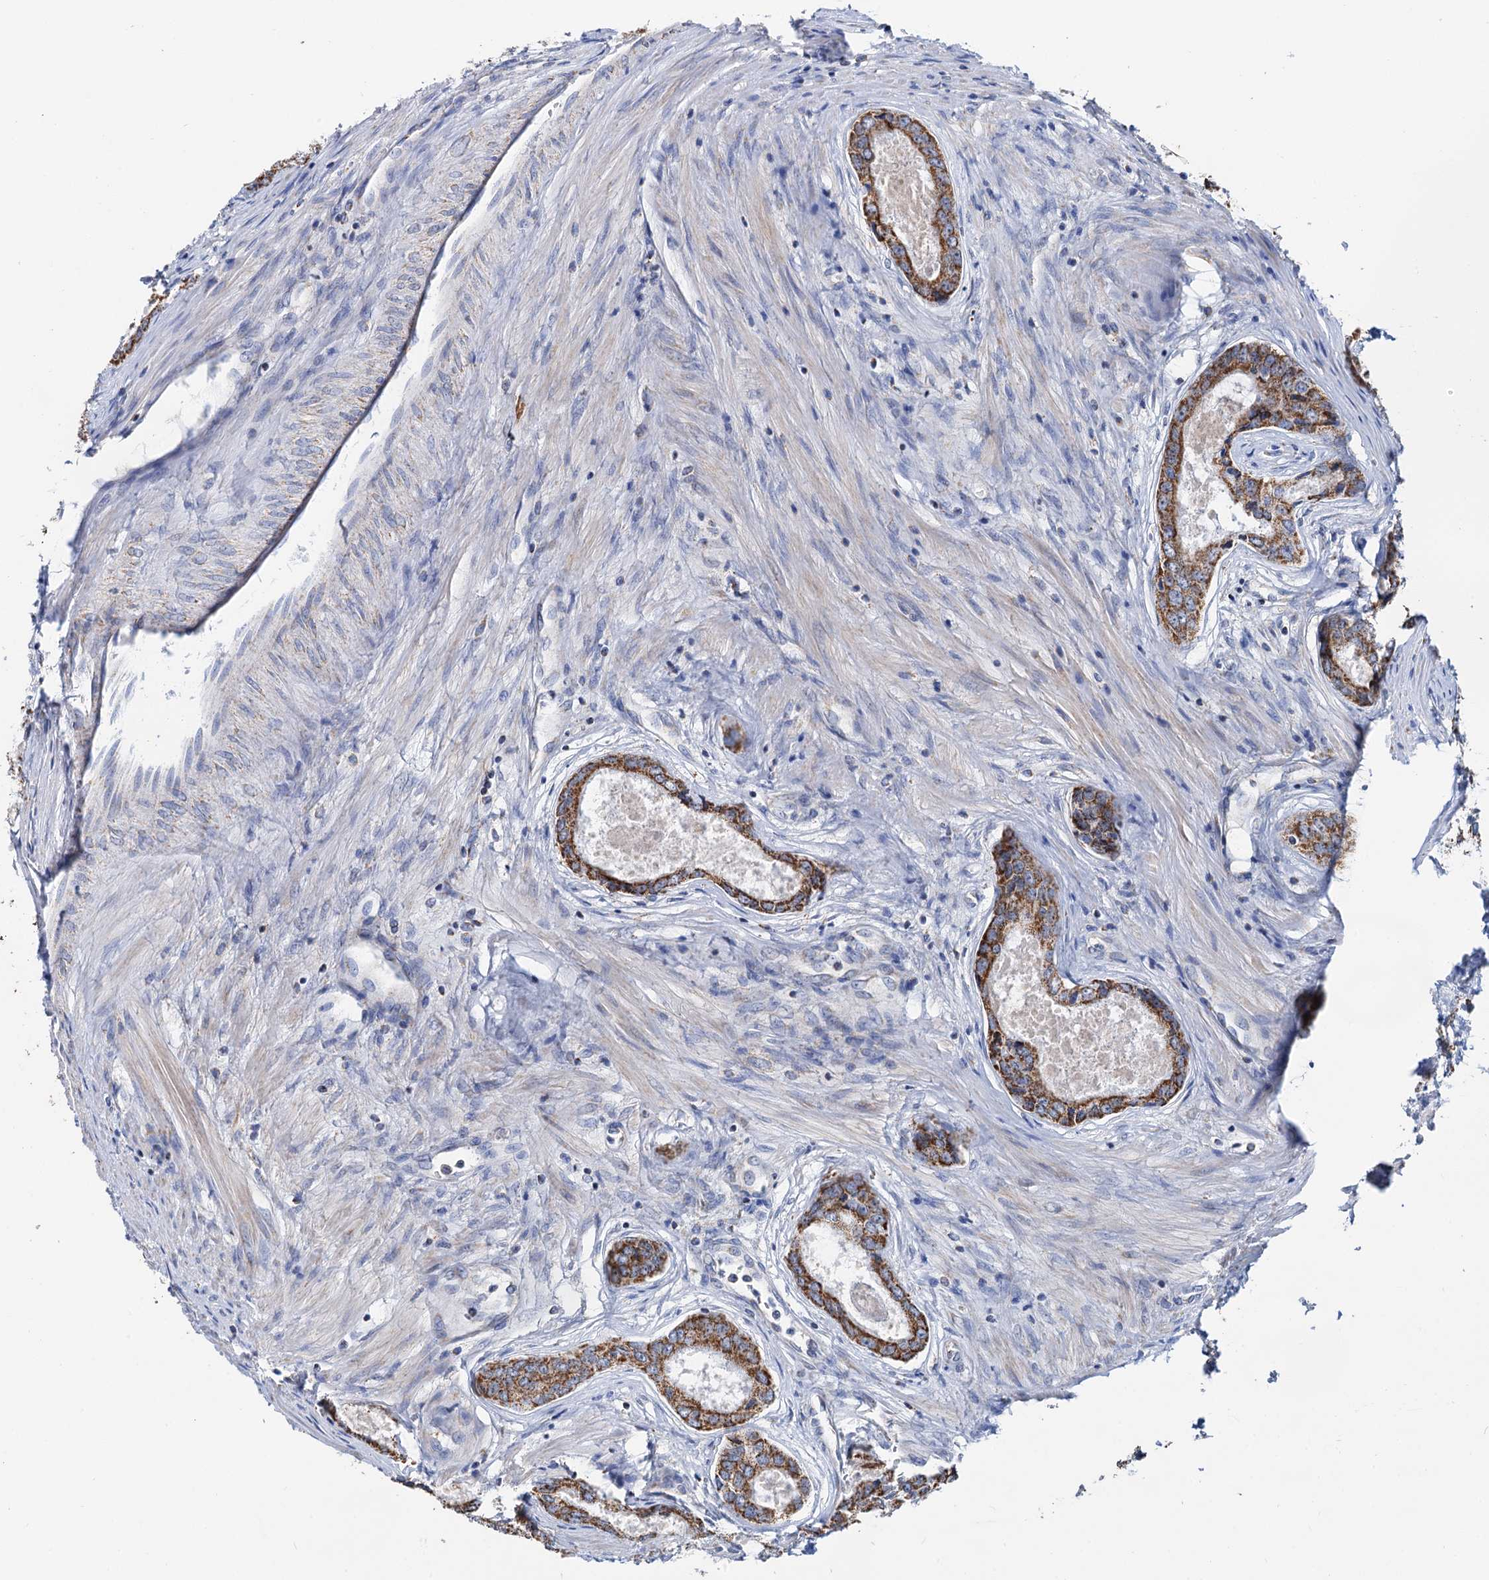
{"staining": {"intensity": "strong", "quantity": ">75%", "location": "cytoplasmic/membranous"}, "tissue": "prostate cancer", "cell_type": "Tumor cells", "image_type": "cancer", "snomed": [{"axis": "morphology", "description": "Adenocarcinoma, Low grade"}, {"axis": "topography", "description": "Prostate"}], "caption": "Strong cytoplasmic/membranous positivity is appreciated in about >75% of tumor cells in prostate cancer.", "gene": "C2CD3", "patient": {"sex": "male", "age": 68}}